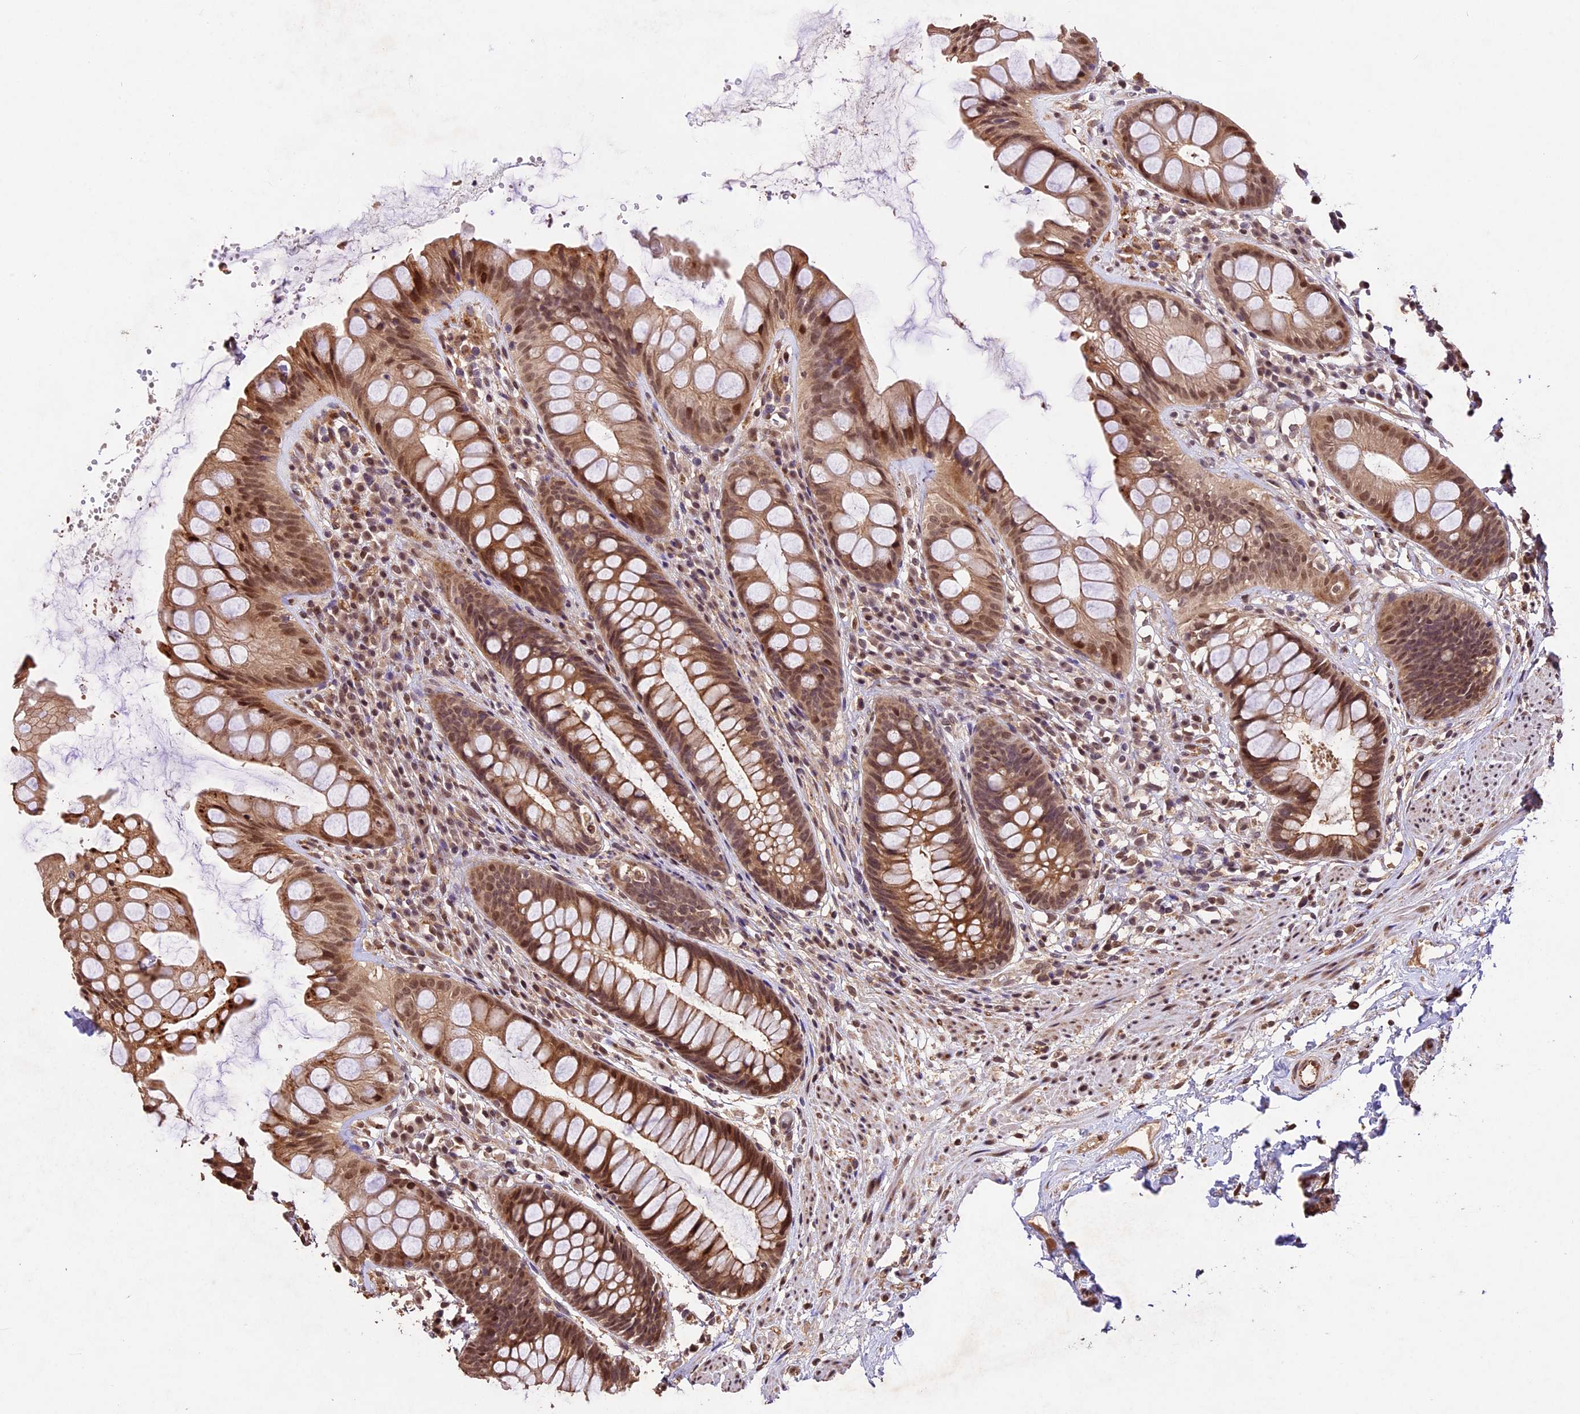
{"staining": {"intensity": "moderate", "quantity": ">75%", "location": "cytoplasmic/membranous,nuclear"}, "tissue": "rectum", "cell_type": "Glandular cells", "image_type": "normal", "snomed": [{"axis": "morphology", "description": "Normal tissue, NOS"}, {"axis": "topography", "description": "Rectum"}], "caption": "The histopathology image exhibits a brown stain indicating the presence of a protein in the cytoplasmic/membranous,nuclear of glandular cells in rectum. The staining was performed using DAB, with brown indicating positive protein expression. Nuclei are stained blue with hematoxylin.", "gene": "CDKN2AIP", "patient": {"sex": "male", "age": 74}}